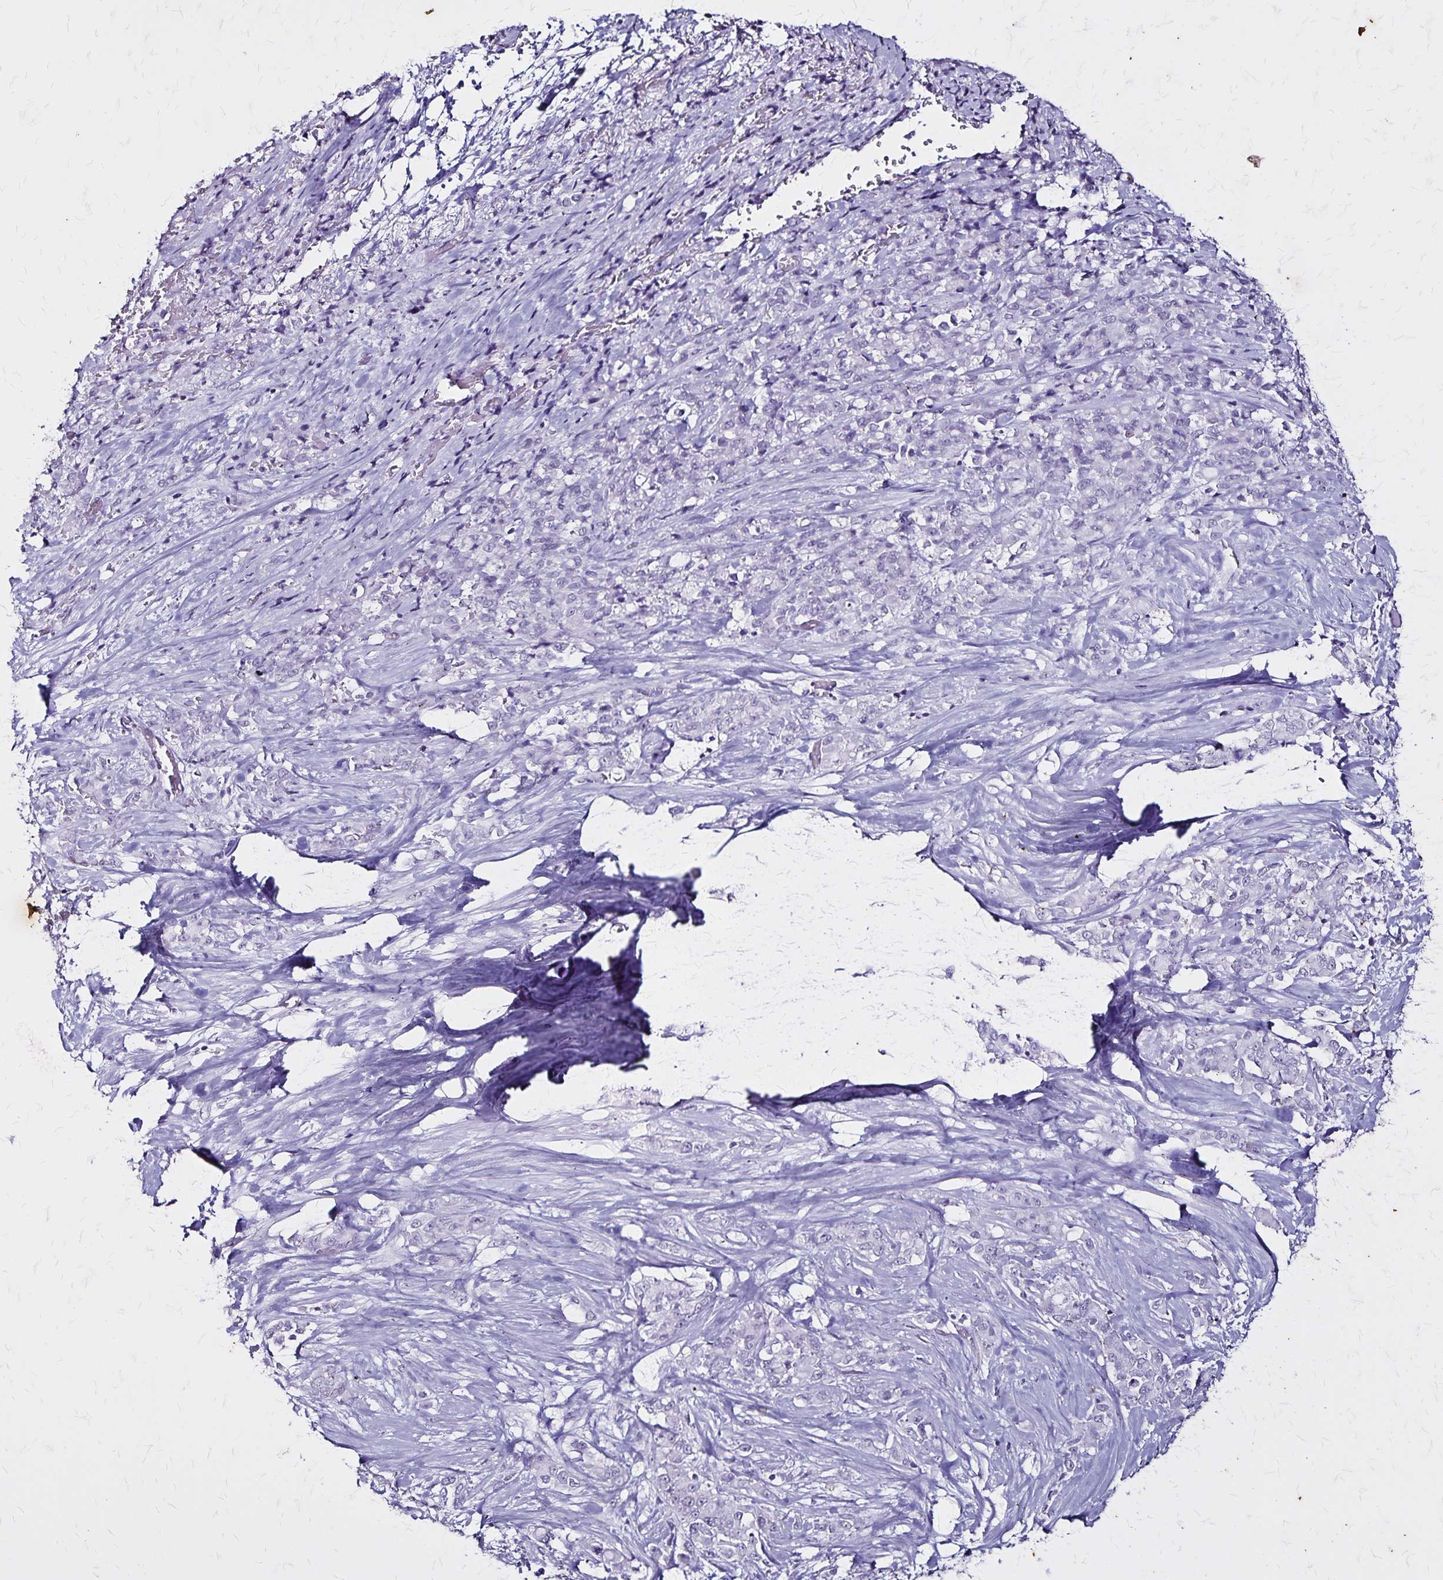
{"staining": {"intensity": "negative", "quantity": "none", "location": "none"}, "tissue": "stomach cancer", "cell_type": "Tumor cells", "image_type": "cancer", "snomed": [{"axis": "morphology", "description": "Adenocarcinoma, NOS"}, {"axis": "topography", "description": "Stomach"}], "caption": "Immunohistochemistry of human stomach cancer exhibits no staining in tumor cells.", "gene": "KRT2", "patient": {"sex": "female", "age": 76}}